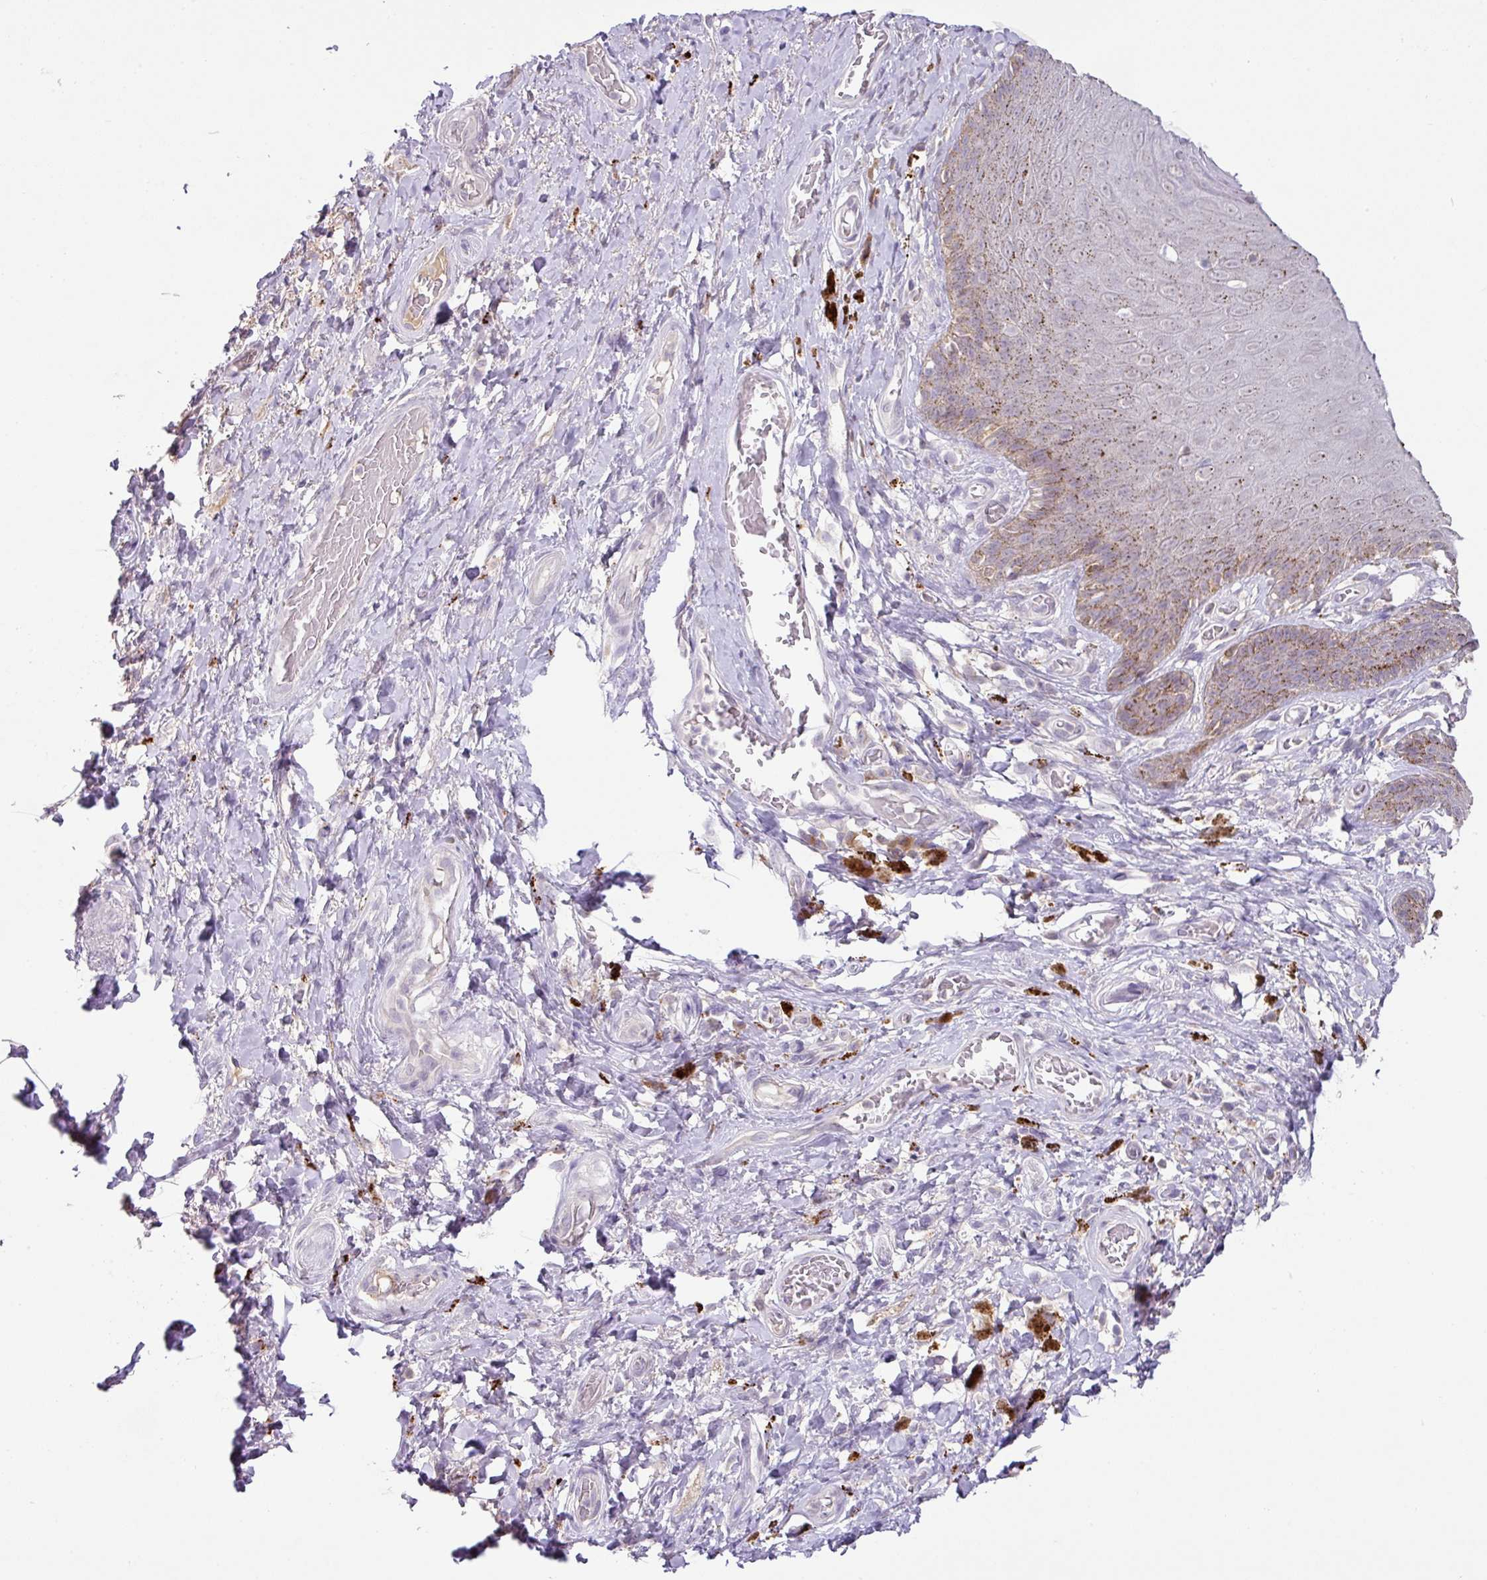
{"staining": {"intensity": "weak", "quantity": "25%-75%", "location": "cytoplasmic/membranous"}, "tissue": "skin", "cell_type": "Epidermal cells", "image_type": "normal", "snomed": [{"axis": "morphology", "description": "Normal tissue, NOS"}, {"axis": "topography", "description": "Anal"}, {"axis": "topography", "description": "Peripheral nerve tissue"}], "caption": "IHC of unremarkable human skin exhibits low levels of weak cytoplasmic/membranous positivity in about 25%-75% of epidermal cells.", "gene": "PLEKHH3", "patient": {"sex": "male", "age": 53}}